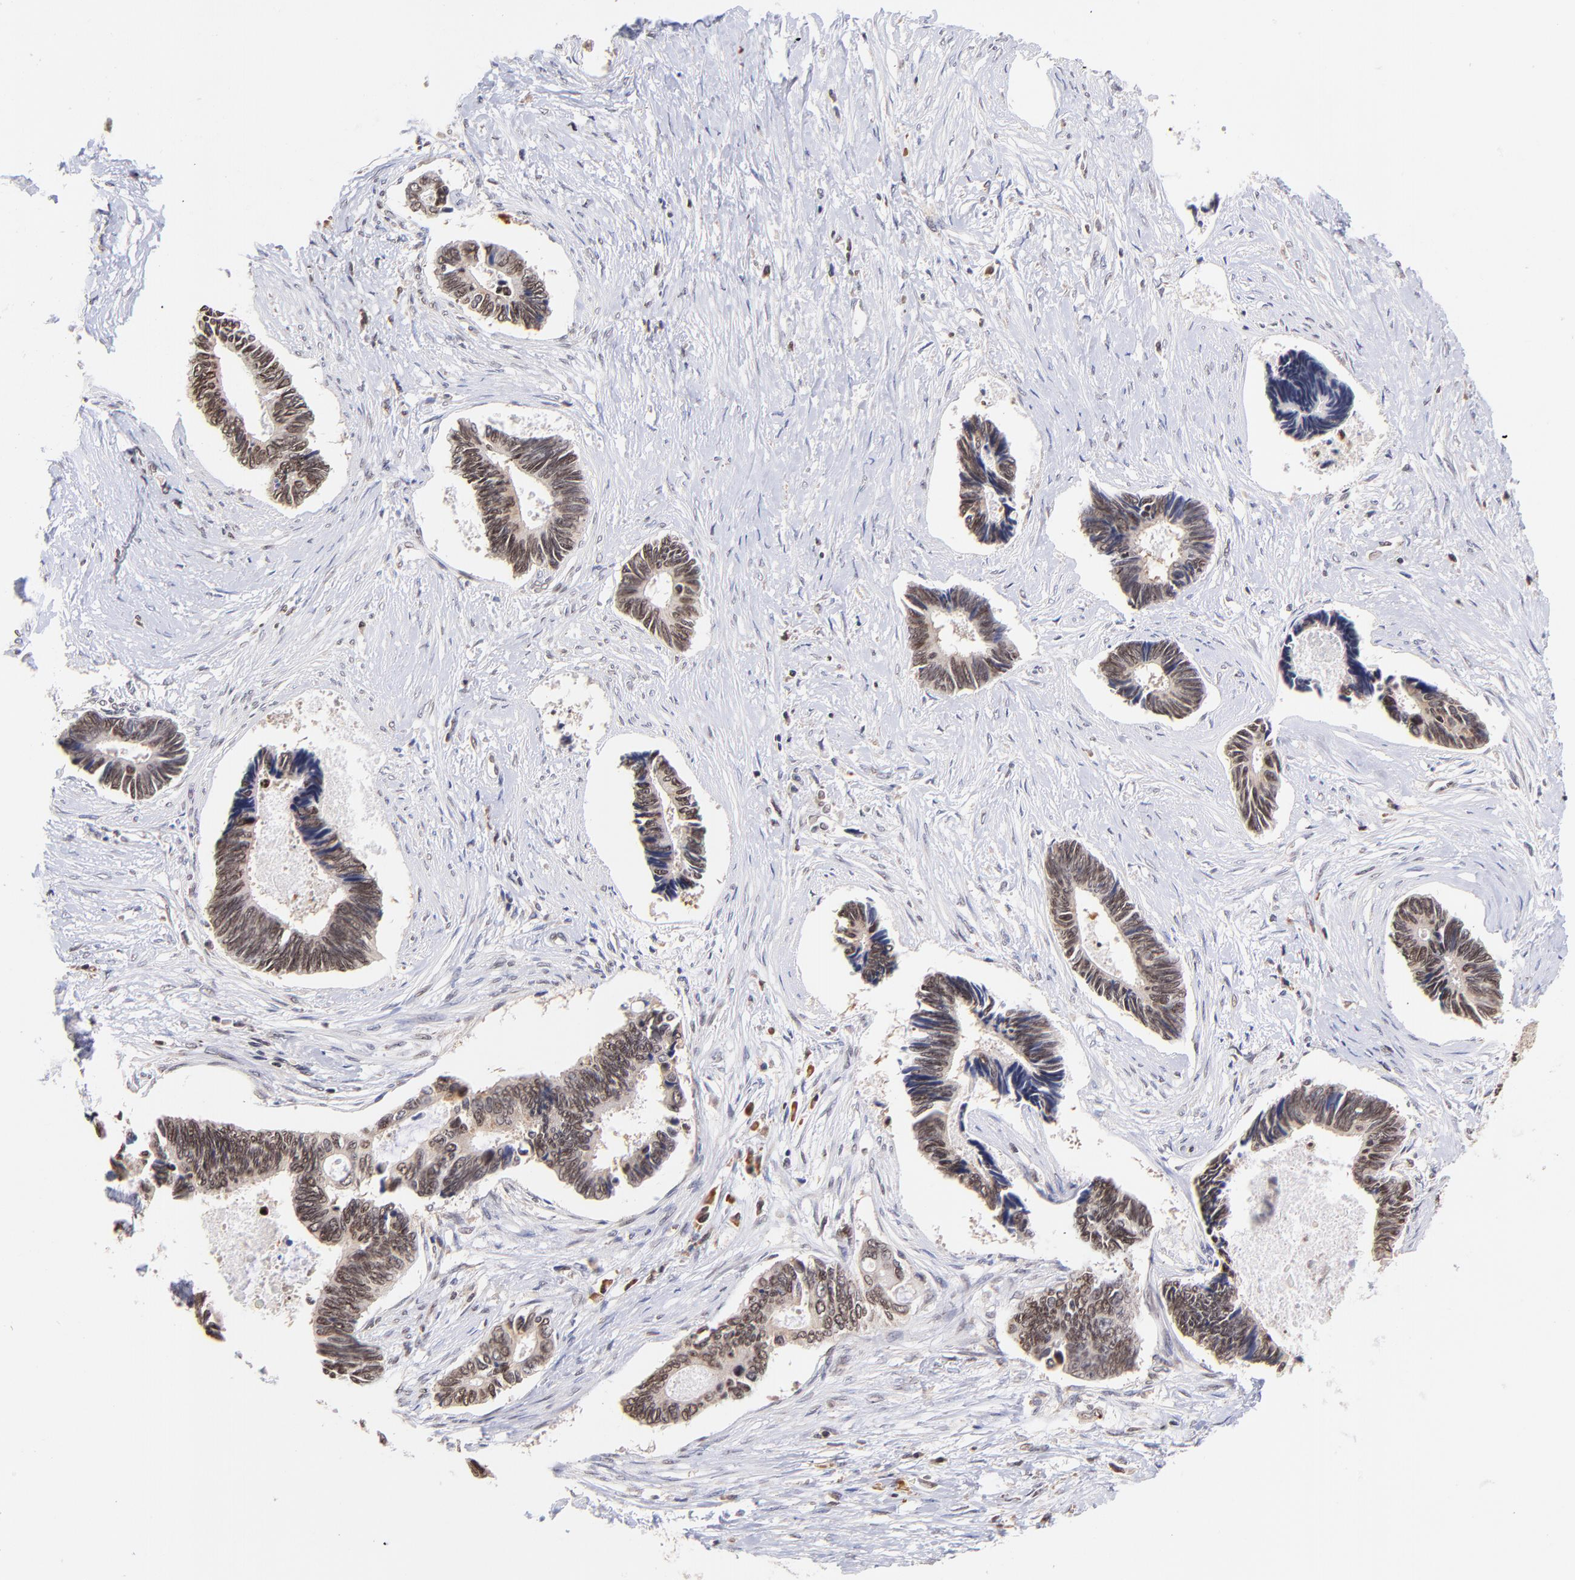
{"staining": {"intensity": "moderate", "quantity": ">75%", "location": "cytoplasmic/membranous,nuclear"}, "tissue": "pancreatic cancer", "cell_type": "Tumor cells", "image_type": "cancer", "snomed": [{"axis": "morphology", "description": "Adenocarcinoma, NOS"}, {"axis": "topography", "description": "Pancreas"}], "caption": "A high-resolution photomicrograph shows immunohistochemistry (IHC) staining of pancreatic cancer, which exhibits moderate cytoplasmic/membranous and nuclear positivity in approximately >75% of tumor cells.", "gene": "WDR25", "patient": {"sex": "female", "age": 70}}